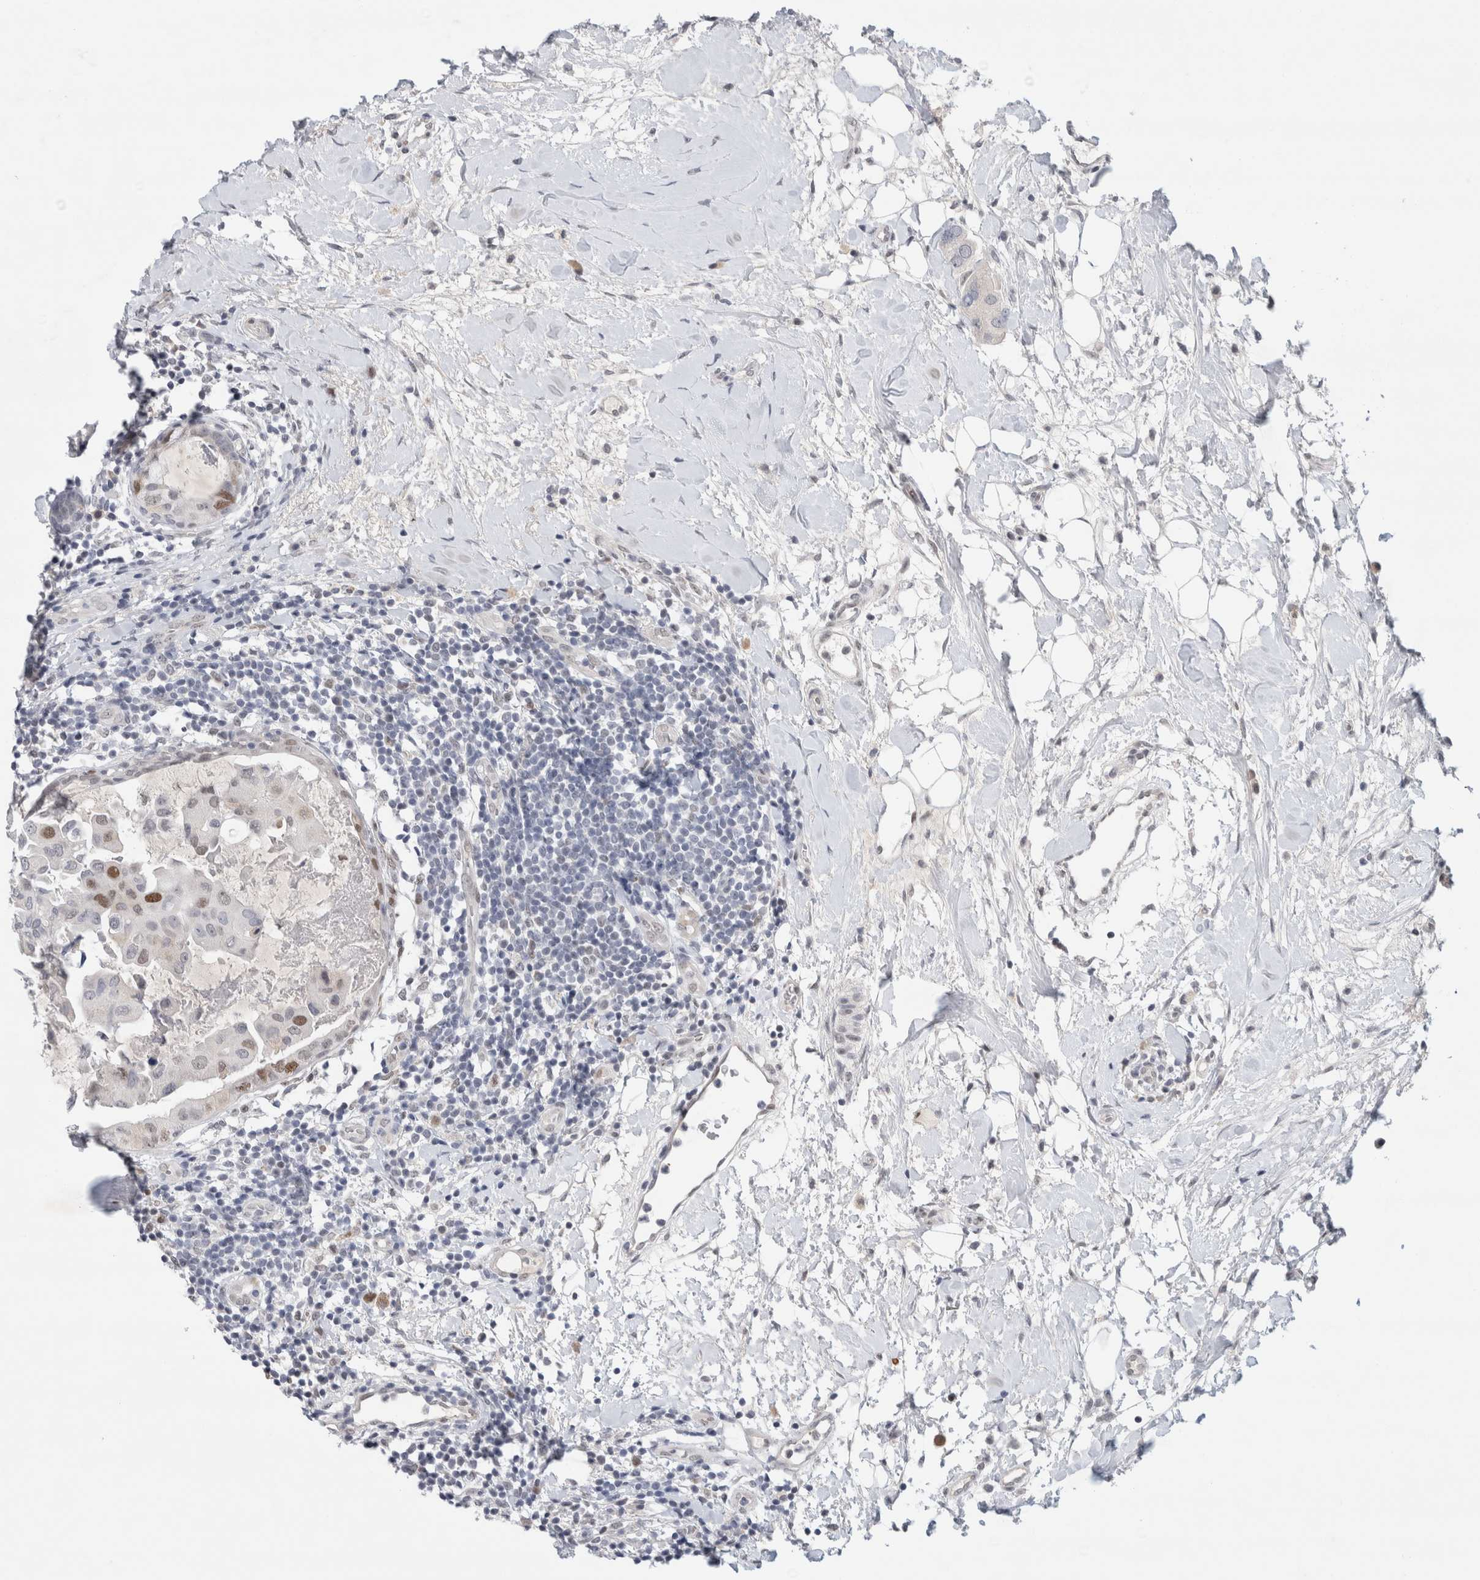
{"staining": {"intensity": "moderate", "quantity": "<25%", "location": "nuclear"}, "tissue": "breast cancer", "cell_type": "Tumor cells", "image_type": "cancer", "snomed": [{"axis": "morphology", "description": "Duct carcinoma"}, {"axis": "topography", "description": "Breast"}], "caption": "Moderate nuclear positivity for a protein is present in approximately <25% of tumor cells of infiltrating ductal carcinoma (breast) using immunohistochemistry.", "gene": "KNL1", "patient": {"sex": "female", "age": 40}}